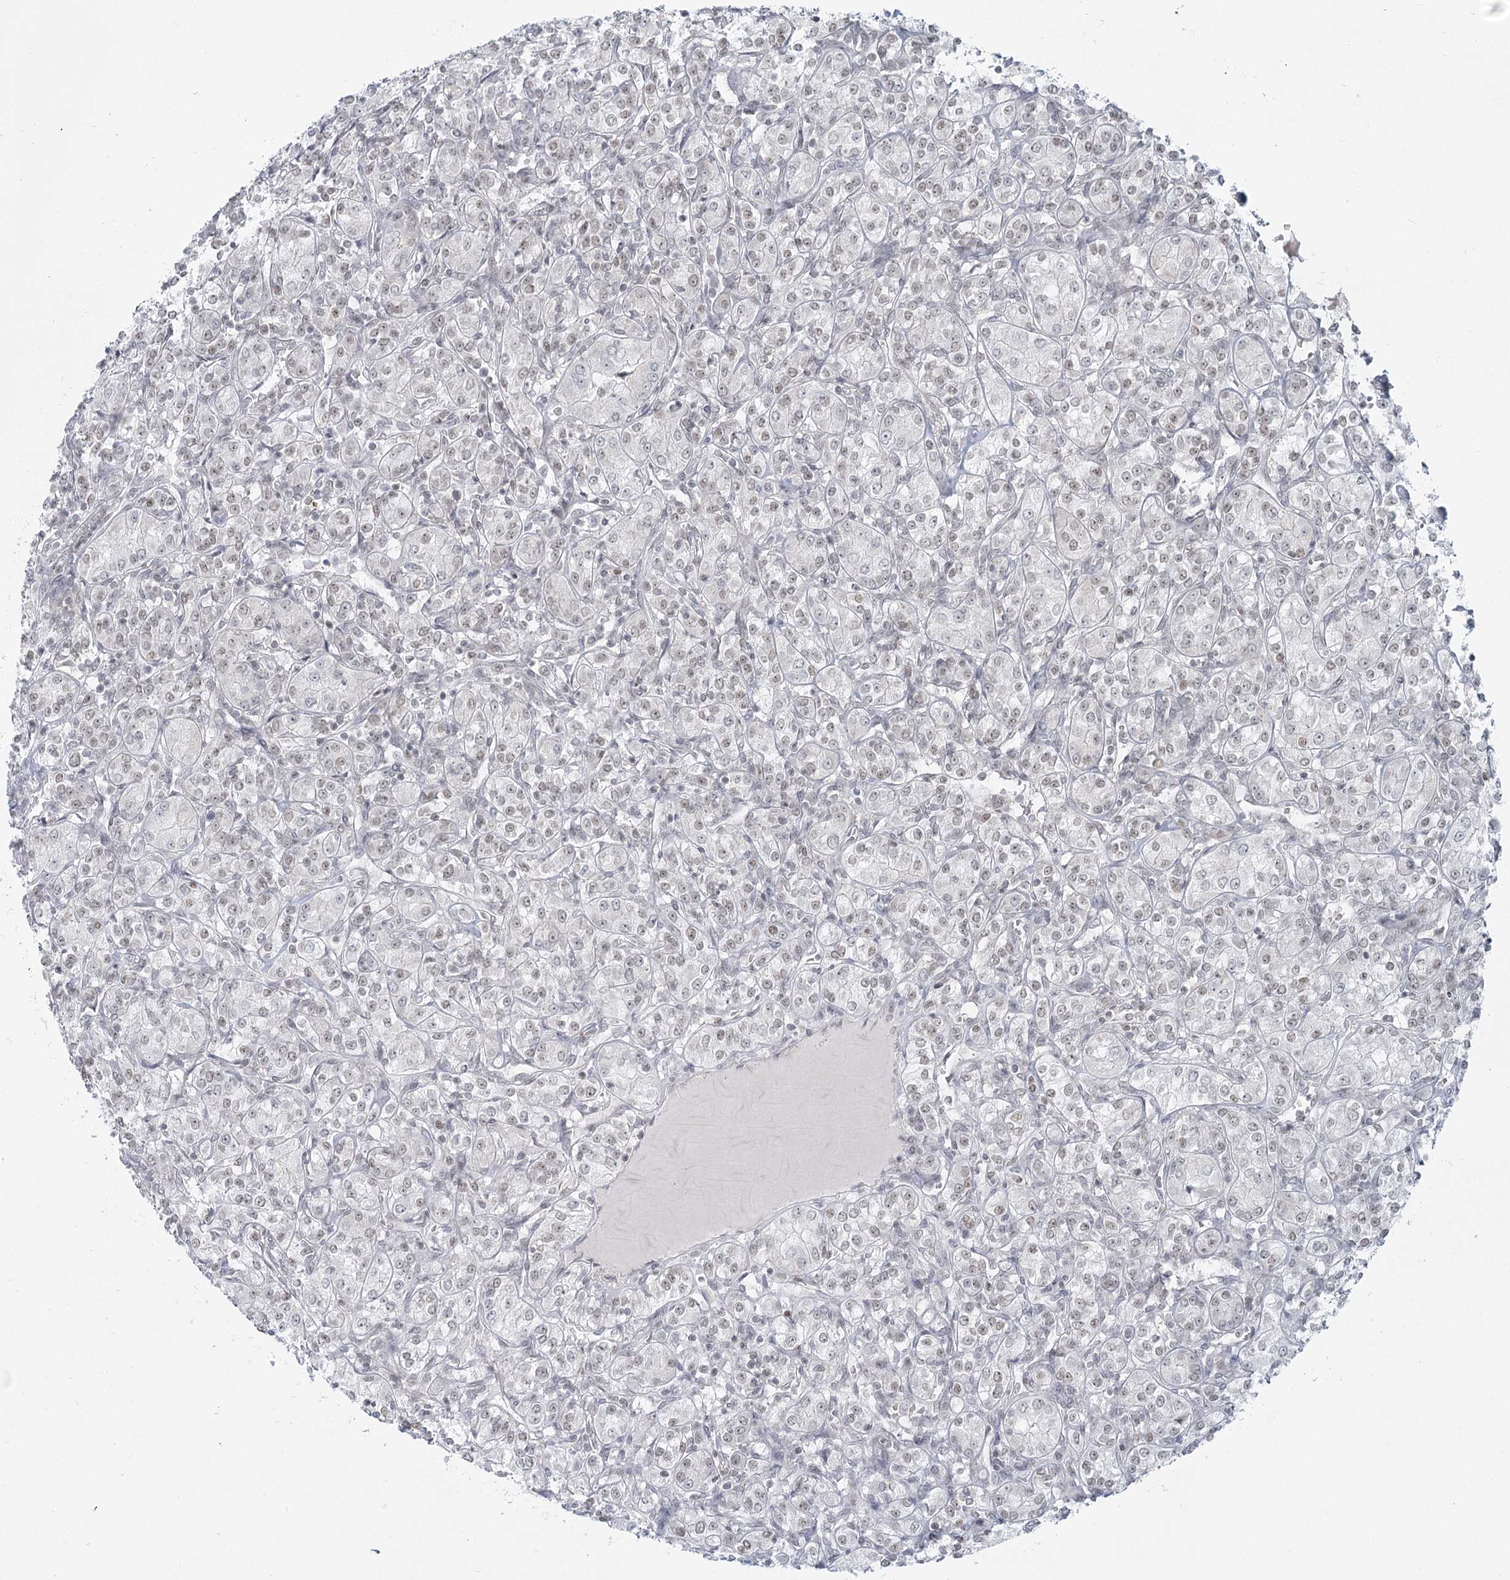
{"staining": {"intensity": "weak", "quantity": ">75%", "location": "nuclear"}, "tissue": "renal cancer", "cell_type": "Tumor cells", "image_type": "cancer", "snomed": [{"axis": "morphology", "description": "Adenocarcinoma, NOS"}, {"axis": "topography", "description": "Kidney"}], "caption": "Protein staining shows weak nuclear positivity in about >75% of tumor cells in adenocarcinoma (renal).", "gene": "R3HCC1L", "patient": {"sex": "male", "age": 77}}